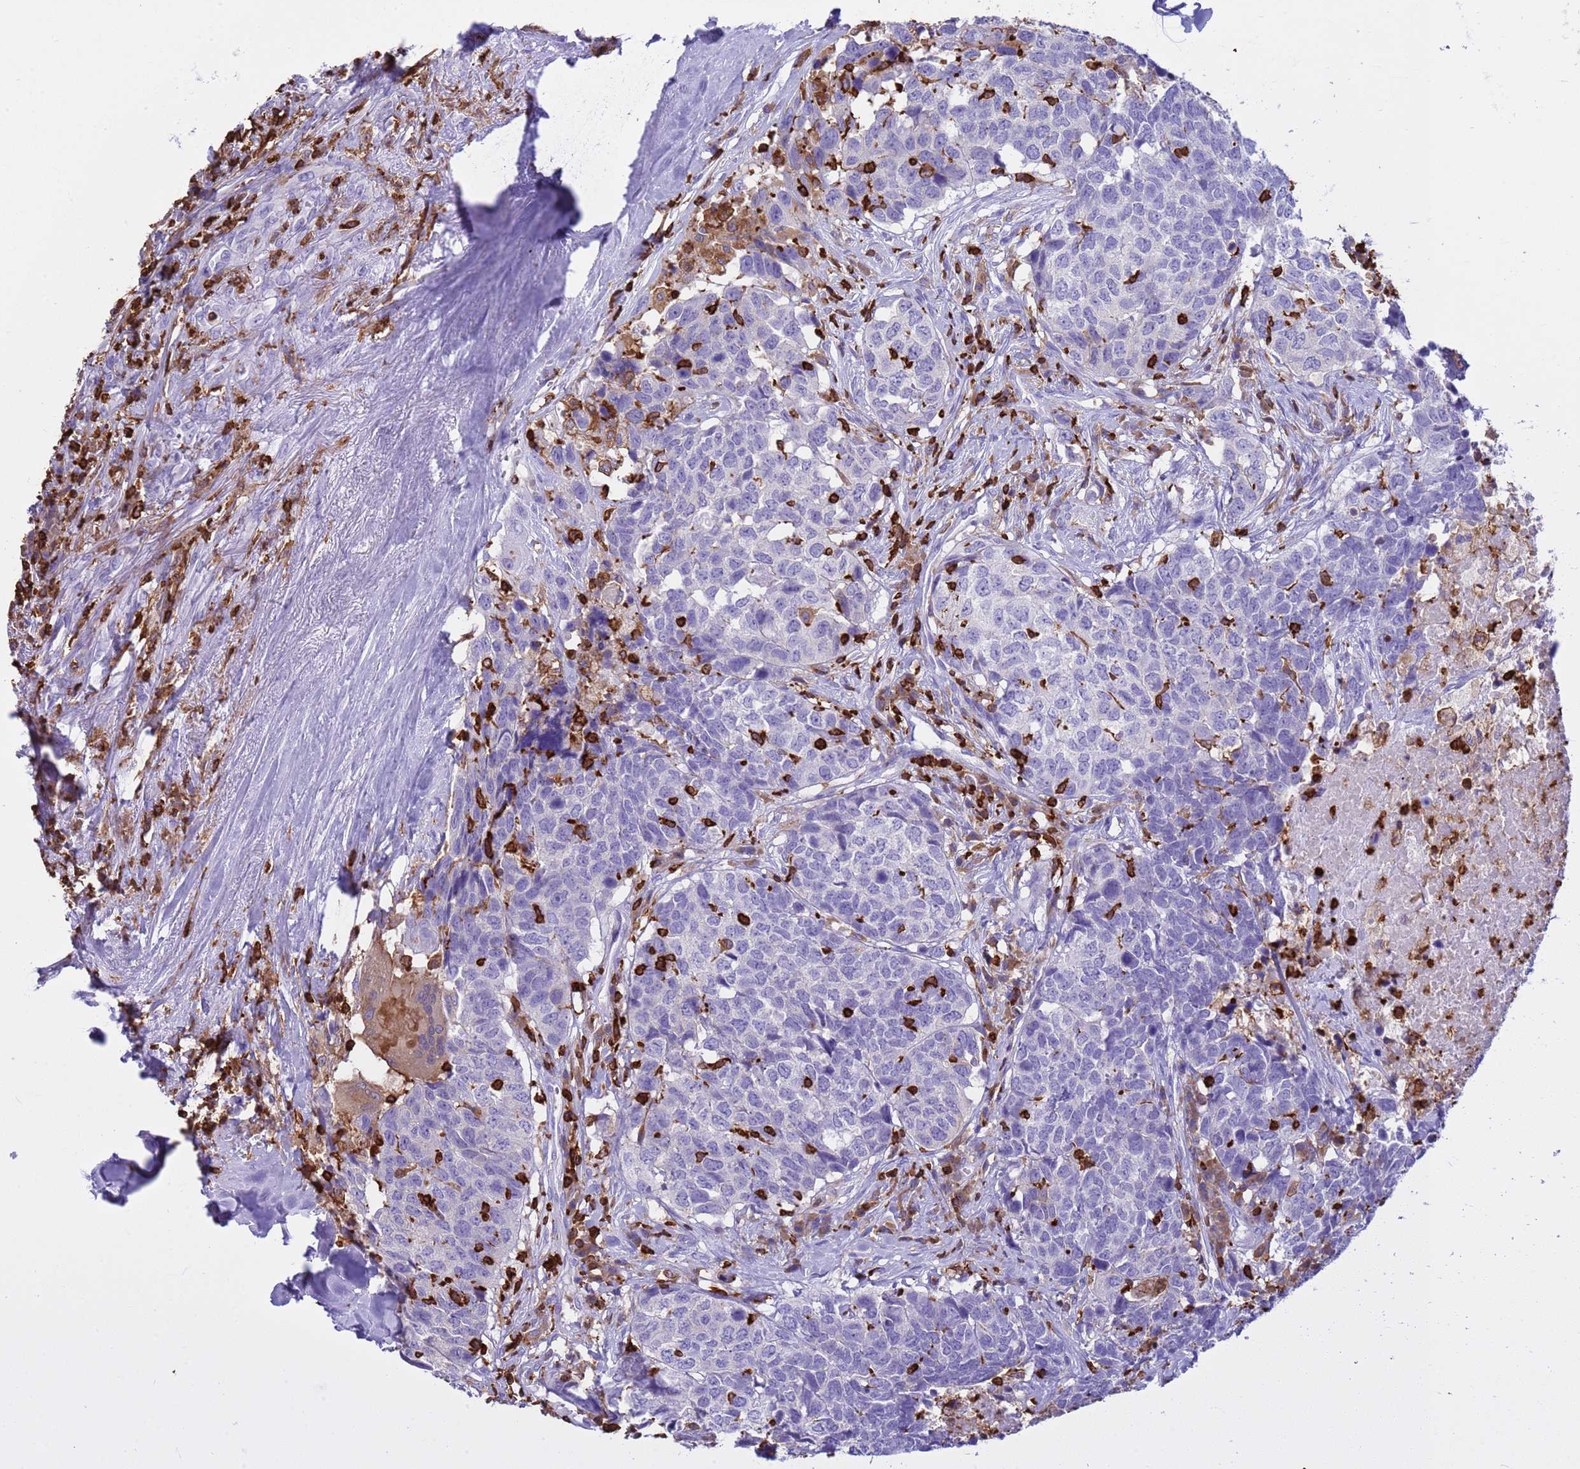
{"staining": {"intensity": "negative", "quantity": "none", "location": "none"}, "tissue": "head and neck cancer", "cell_type": "Tumor cells", "image_type": "cancer", "snomed": [{"axis": "morphology", "description": "Squamous cell carcinoma, NOS"}, {"axis": "topography", "description": "Head-Neck"}], "caption": "This photomicrograph is of head and neck cancer stained with immunohistochemistry to label a protein in brown with the nuclei are counter-stained blue. There is no positivity in tumor cells.", "gene": "IRF5", "patient": {"sex": "male", "age": 66}}